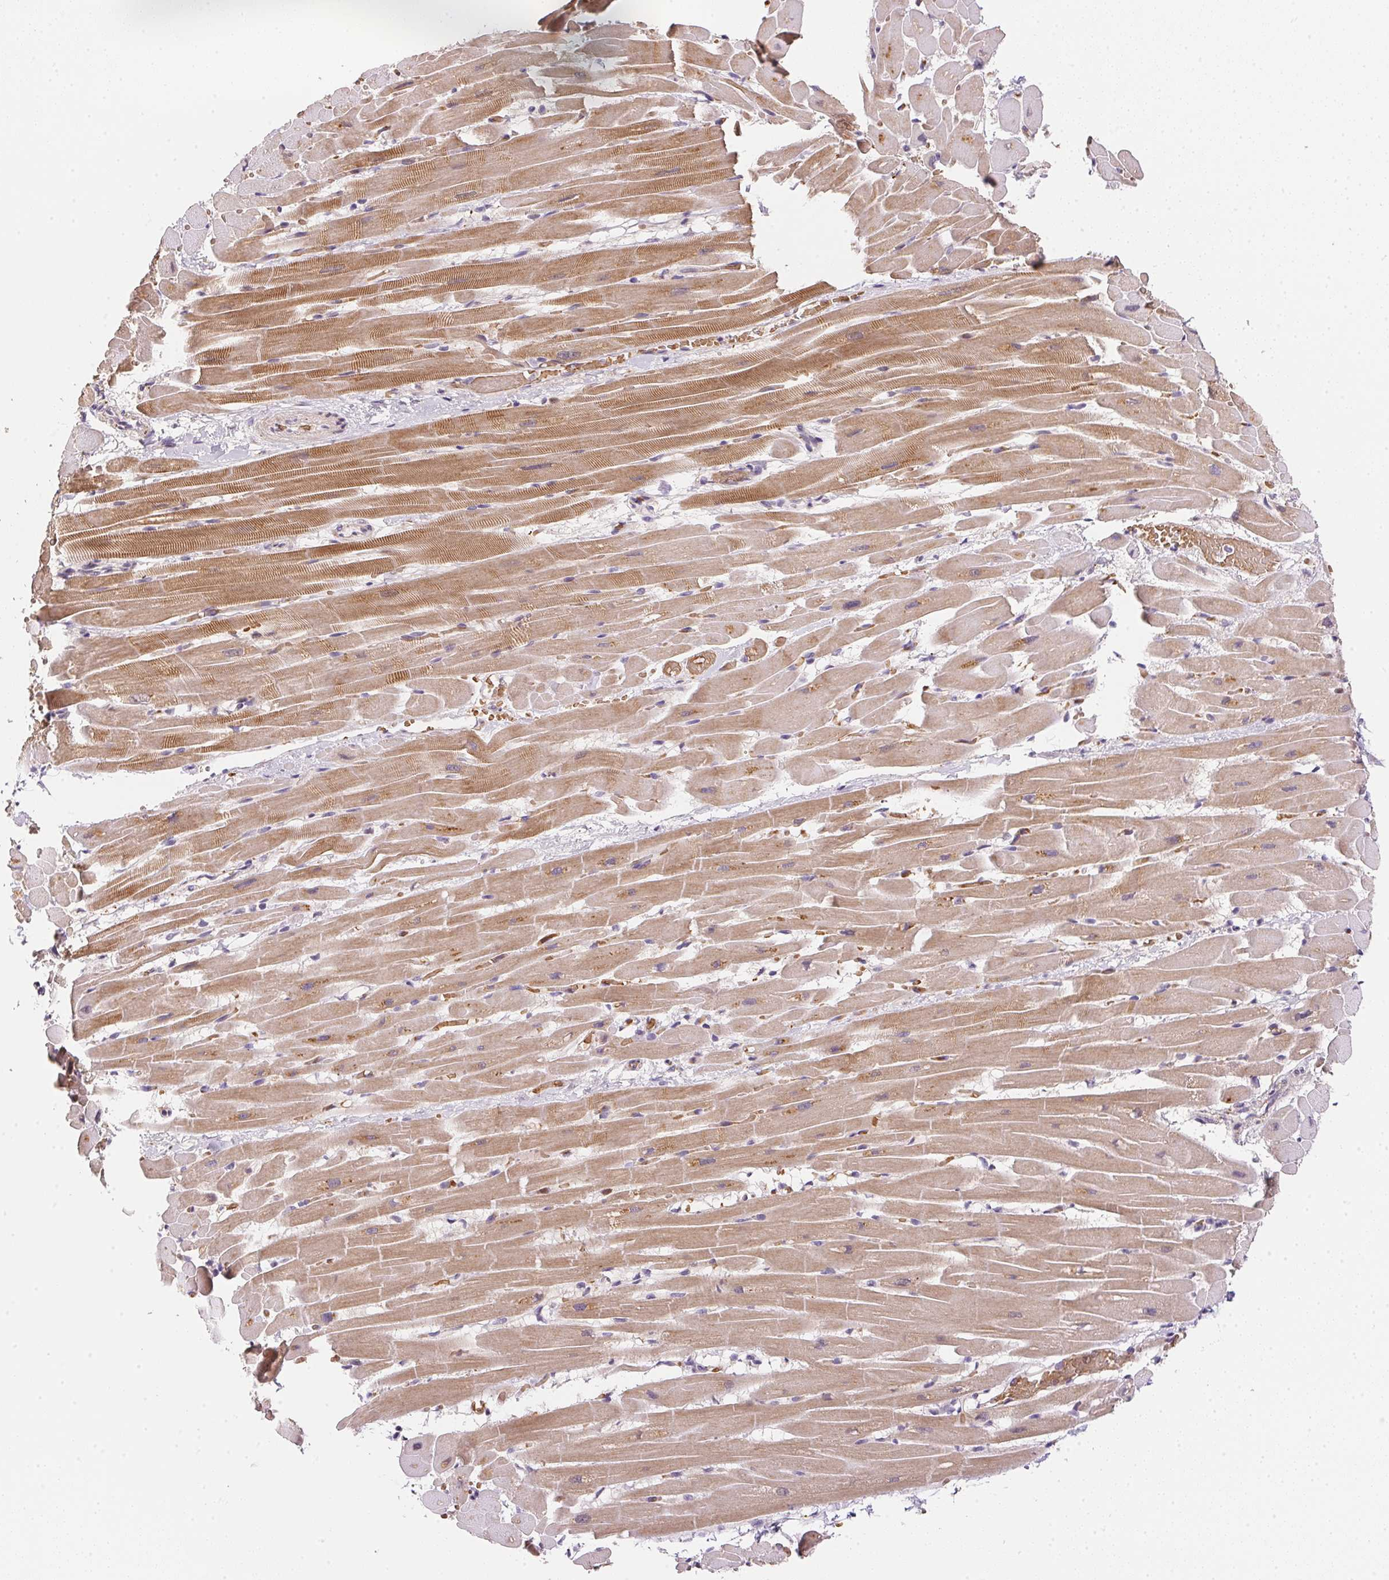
{"staining": {"intensity": "moderate", "quantity": "25%-75%", "location": "cytoplasmic/membranous"}, "tissue": "heart muscle", "cell_type": "Cardiomyocytes", "image_type": "normal", "snomed": [{"axis": "morphology", "description": "Normal tissue, NOS"}, {"axis": "topography", "description": "Heart"}], "caption": "Protein analysis of normal heart muscle displays moderate cytoplasmic/membranous staining in approximately 25%-75% of cardiomyocytes. (DAB IHC, brown staining for protein, blue staining for nuclei).", "gene": "METTL13", "patient": {"sex": "male", "age": 37}}